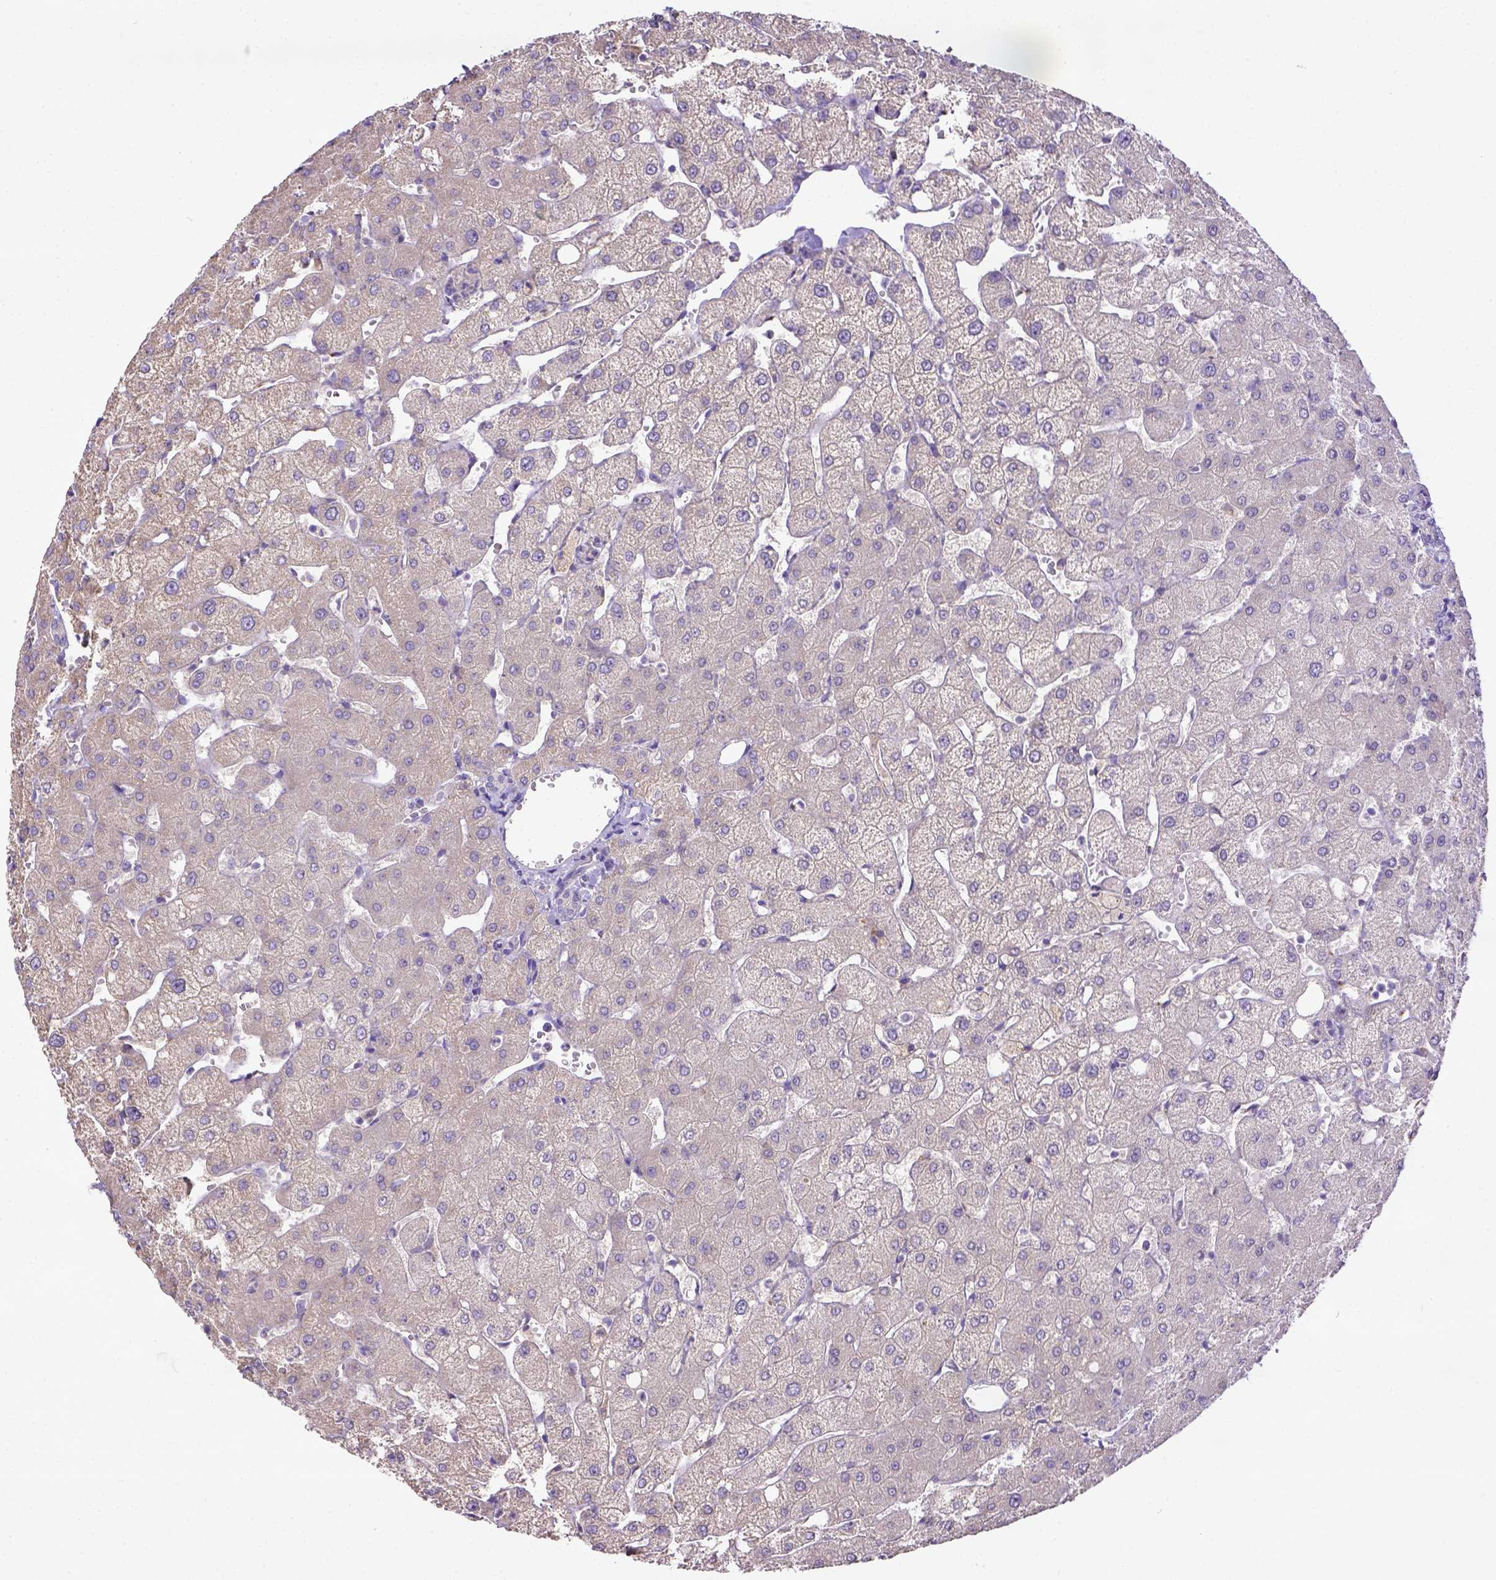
{"staining": {"intensity": "negative", "quantity": "none", "location": "none"}, "tissue": "liver", "cell_type": "Cholangiocytes", "image_type": "normal", "snomed": [{"axis": "morphology", "description": "Normal tissue, NOS"}, {"axis": "topography", "description": "Liver"}], "caption": "There is no significant positivity in cholangiocytes of liver. The staining is performed using DAB (3,3'-diaminobenzidine) brown chromogen with nuclei counter-stained in using hematoxylin.", "gene": "CD40", "patient": {"sex": "female", "age": 54}}